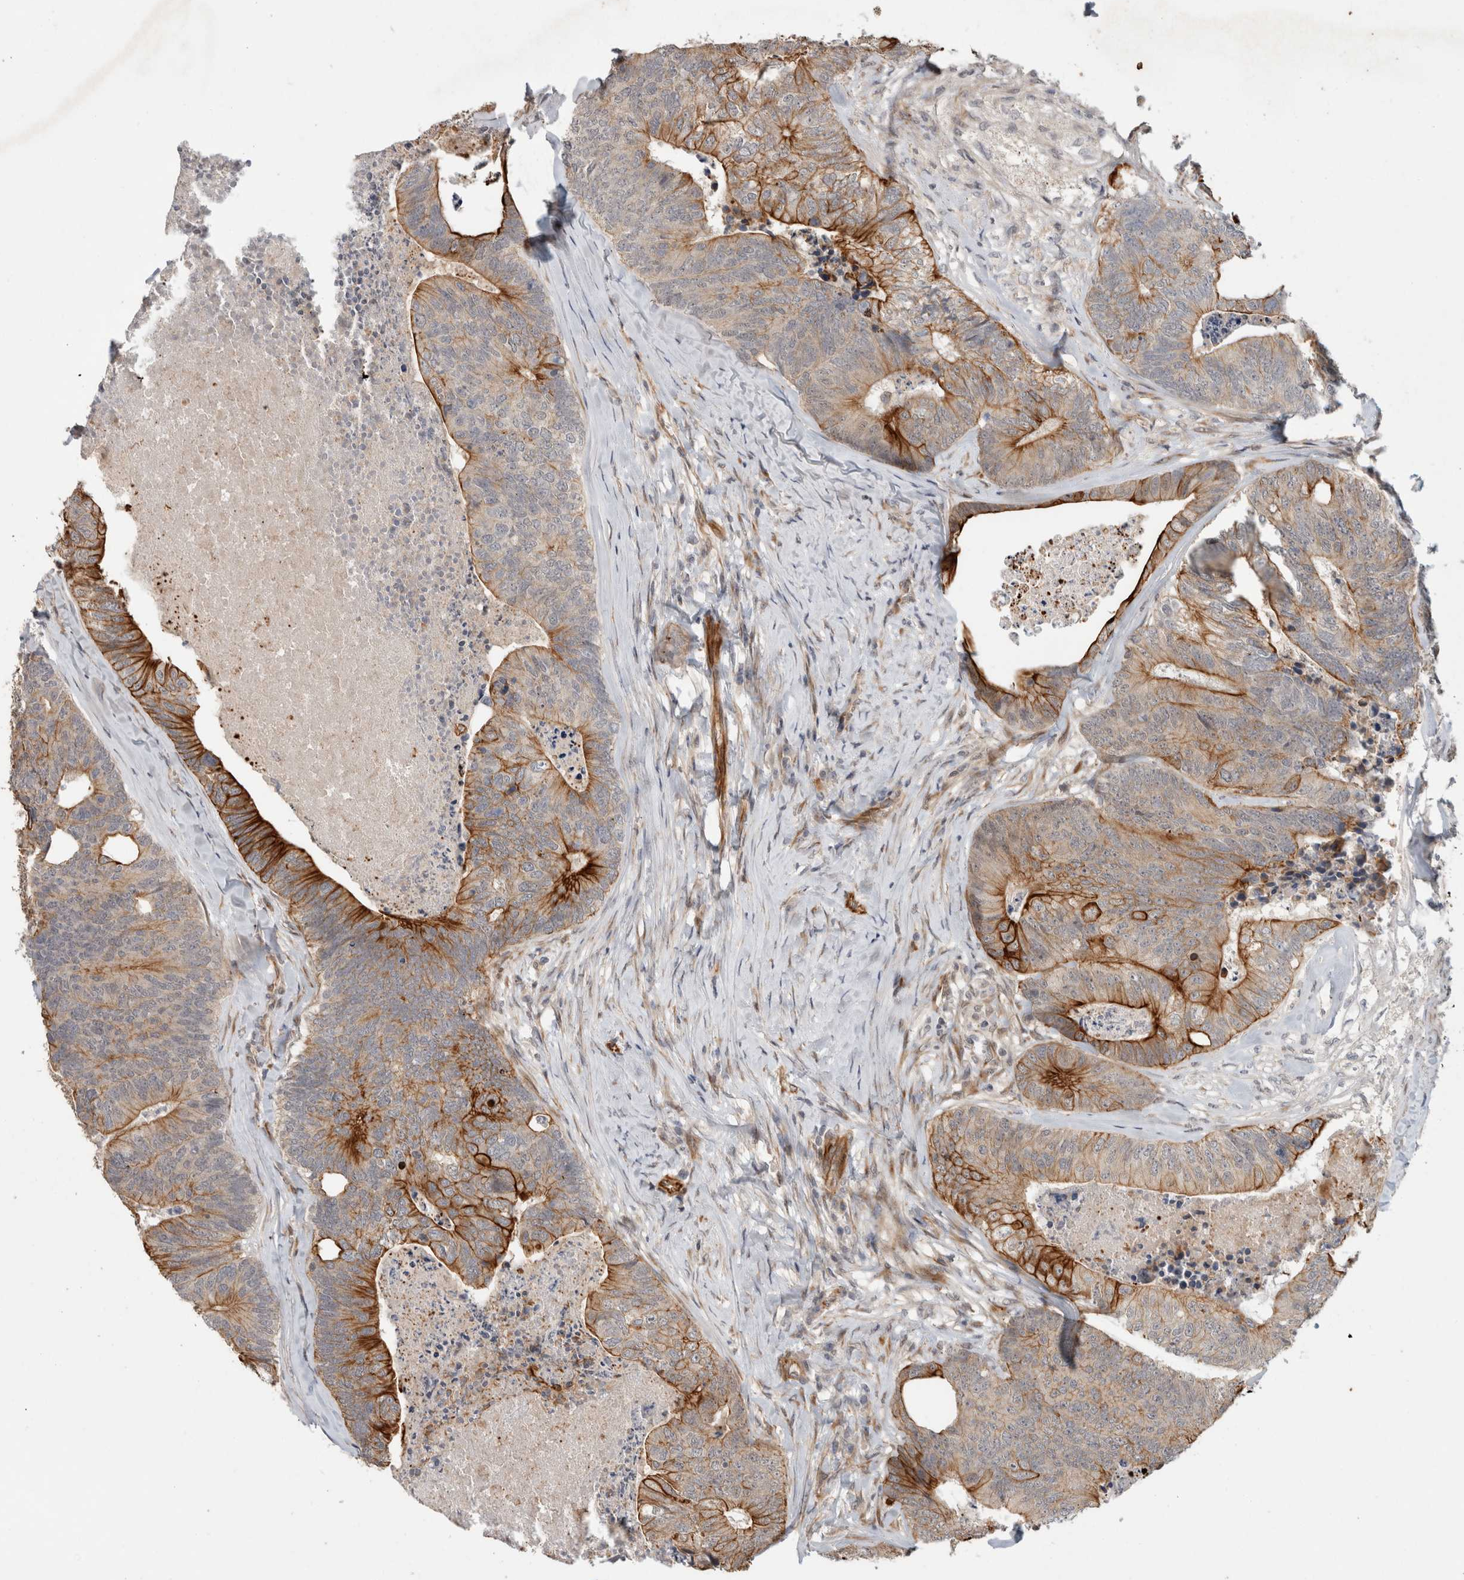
{"staining": {"intensity": "strong", "quantity": "25%-75%", "location": "cytoplasmic/membranous"}, "tissue": "colorectal cancer", "cell_type": "Tumor cells", "image_type": "cancer", "snomed": [{"axis": "morphology", "description": "Adenocarcinoma, NOS"}, {"axis": "topography", "description": "Colon"}], "caption": "Tumor cells exhibit strong cytoplasmic/membranous expression in about 25%-75% of cells in colorectal cancer.", "gene": "CRISPLD1", "patient": {"sex": "female", "age": 67}}